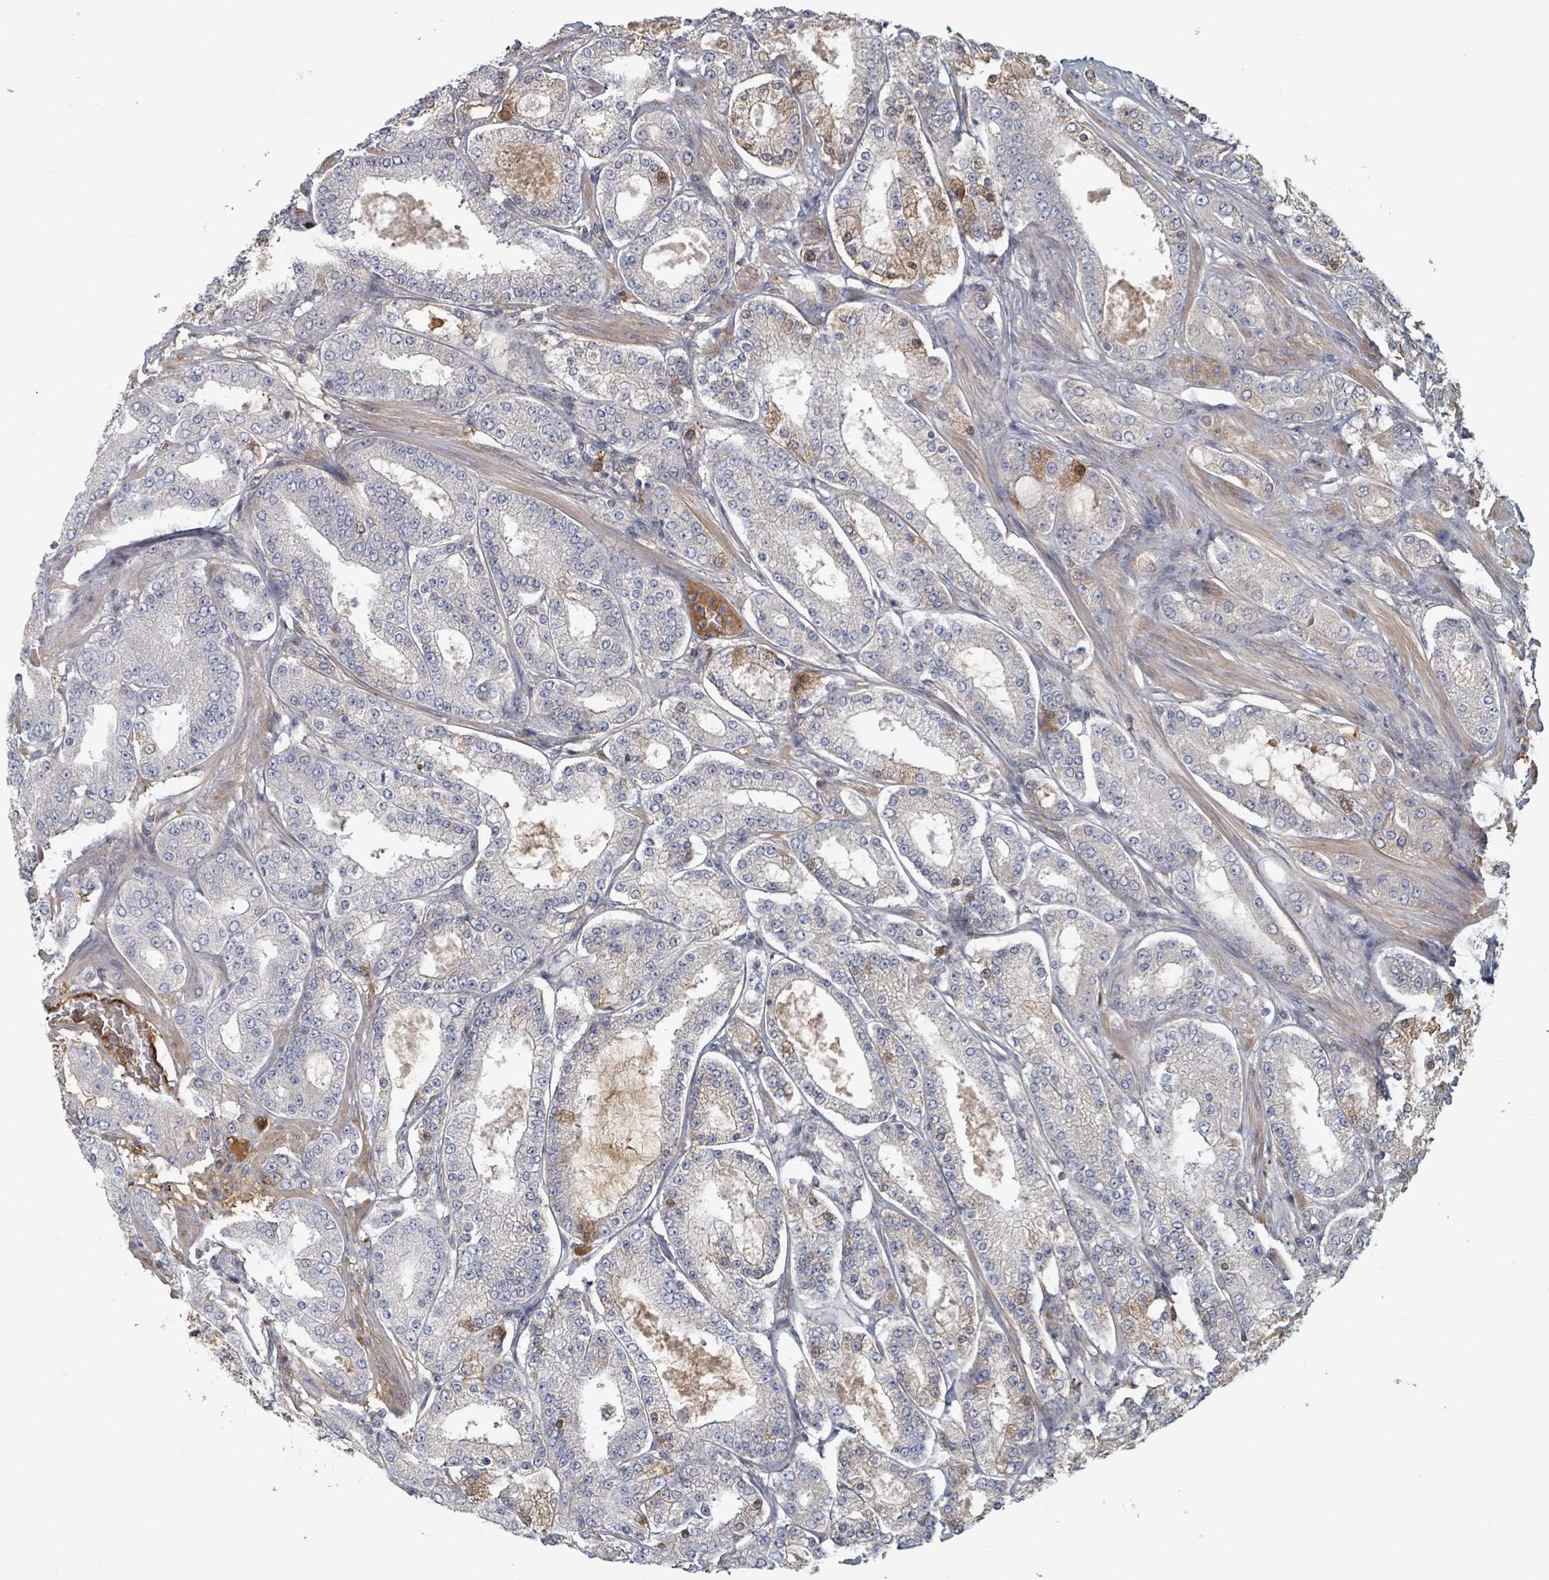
{"staining": {"intensity": "negative", "quantity": "none", "location": "none"}, "tissue": "prostate cancer", "cell_type": "Tumor cells", "image_type": "cancer", "snomed": [{"axis": "morphology", "description": "Adenocarcinoma, High grade"}, {"axis": "topography", "description": "Prostate"}], "caption": "Tumor cells show no significant protein expression in prostate cancer (high-grade adenocarcinoma).", "gene": "GABBR1", "patient": {"sex": "male", "age": 68}}